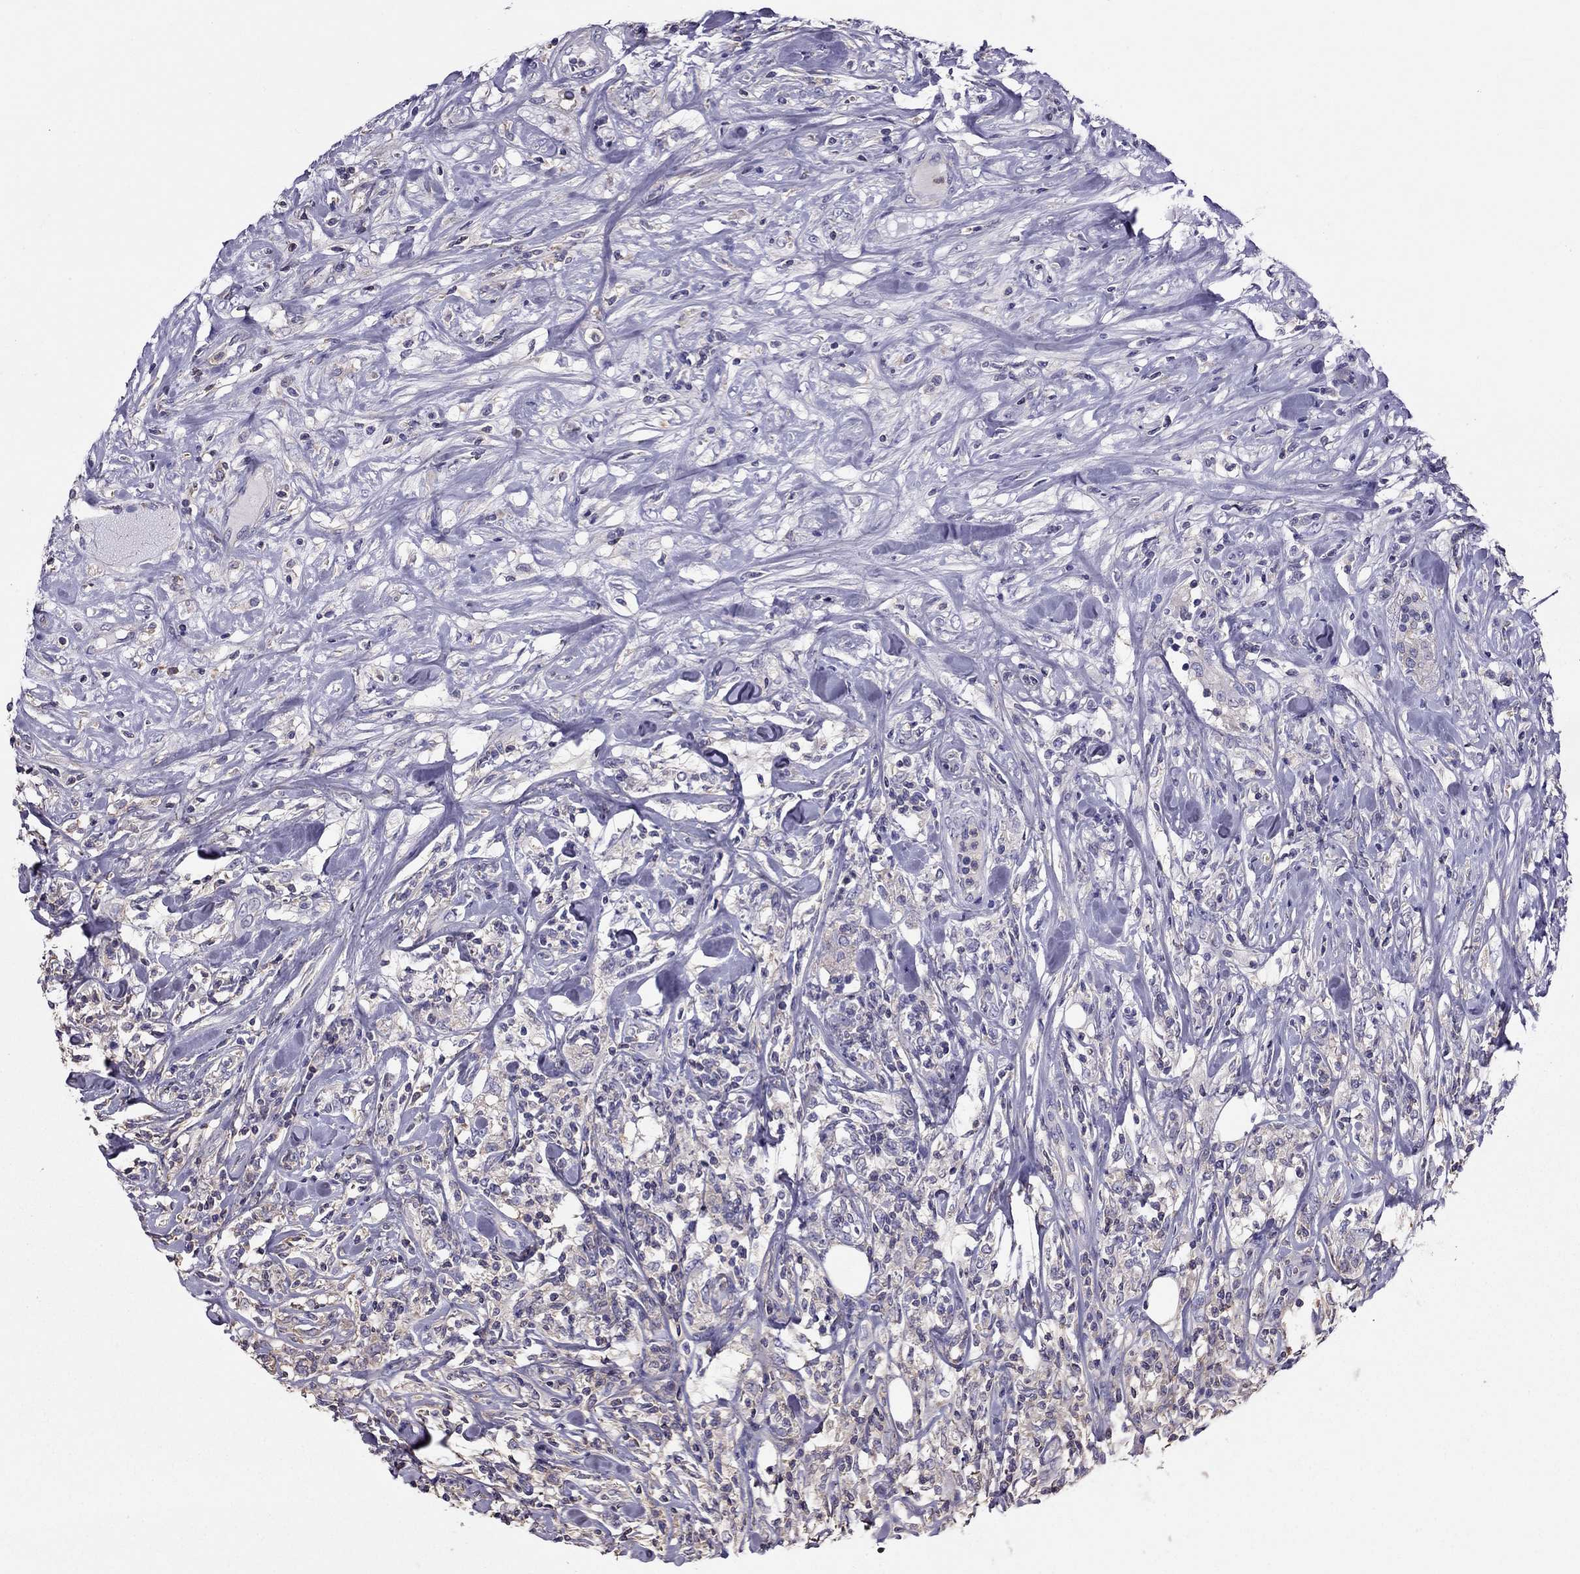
{"staining": {"intensity": "negative", "quantity": "none", "location": "none"}, "tissue": "lymphoma", "cell_type": "Tumor cells", "image_type": "cancer", "snomed": [{"axis": "morphology", "description": "Malignant lymphoma, non-Hodgkin's type, High grade"}, {"axis": "topography", "description": "Lymph node"}], "caption": "Human lymphoma stained for a protein using immunohistochemistry shows no positivity in tumor cells.", "gene": "TEX22", "patient": {"sex": "female", "age": 84}}